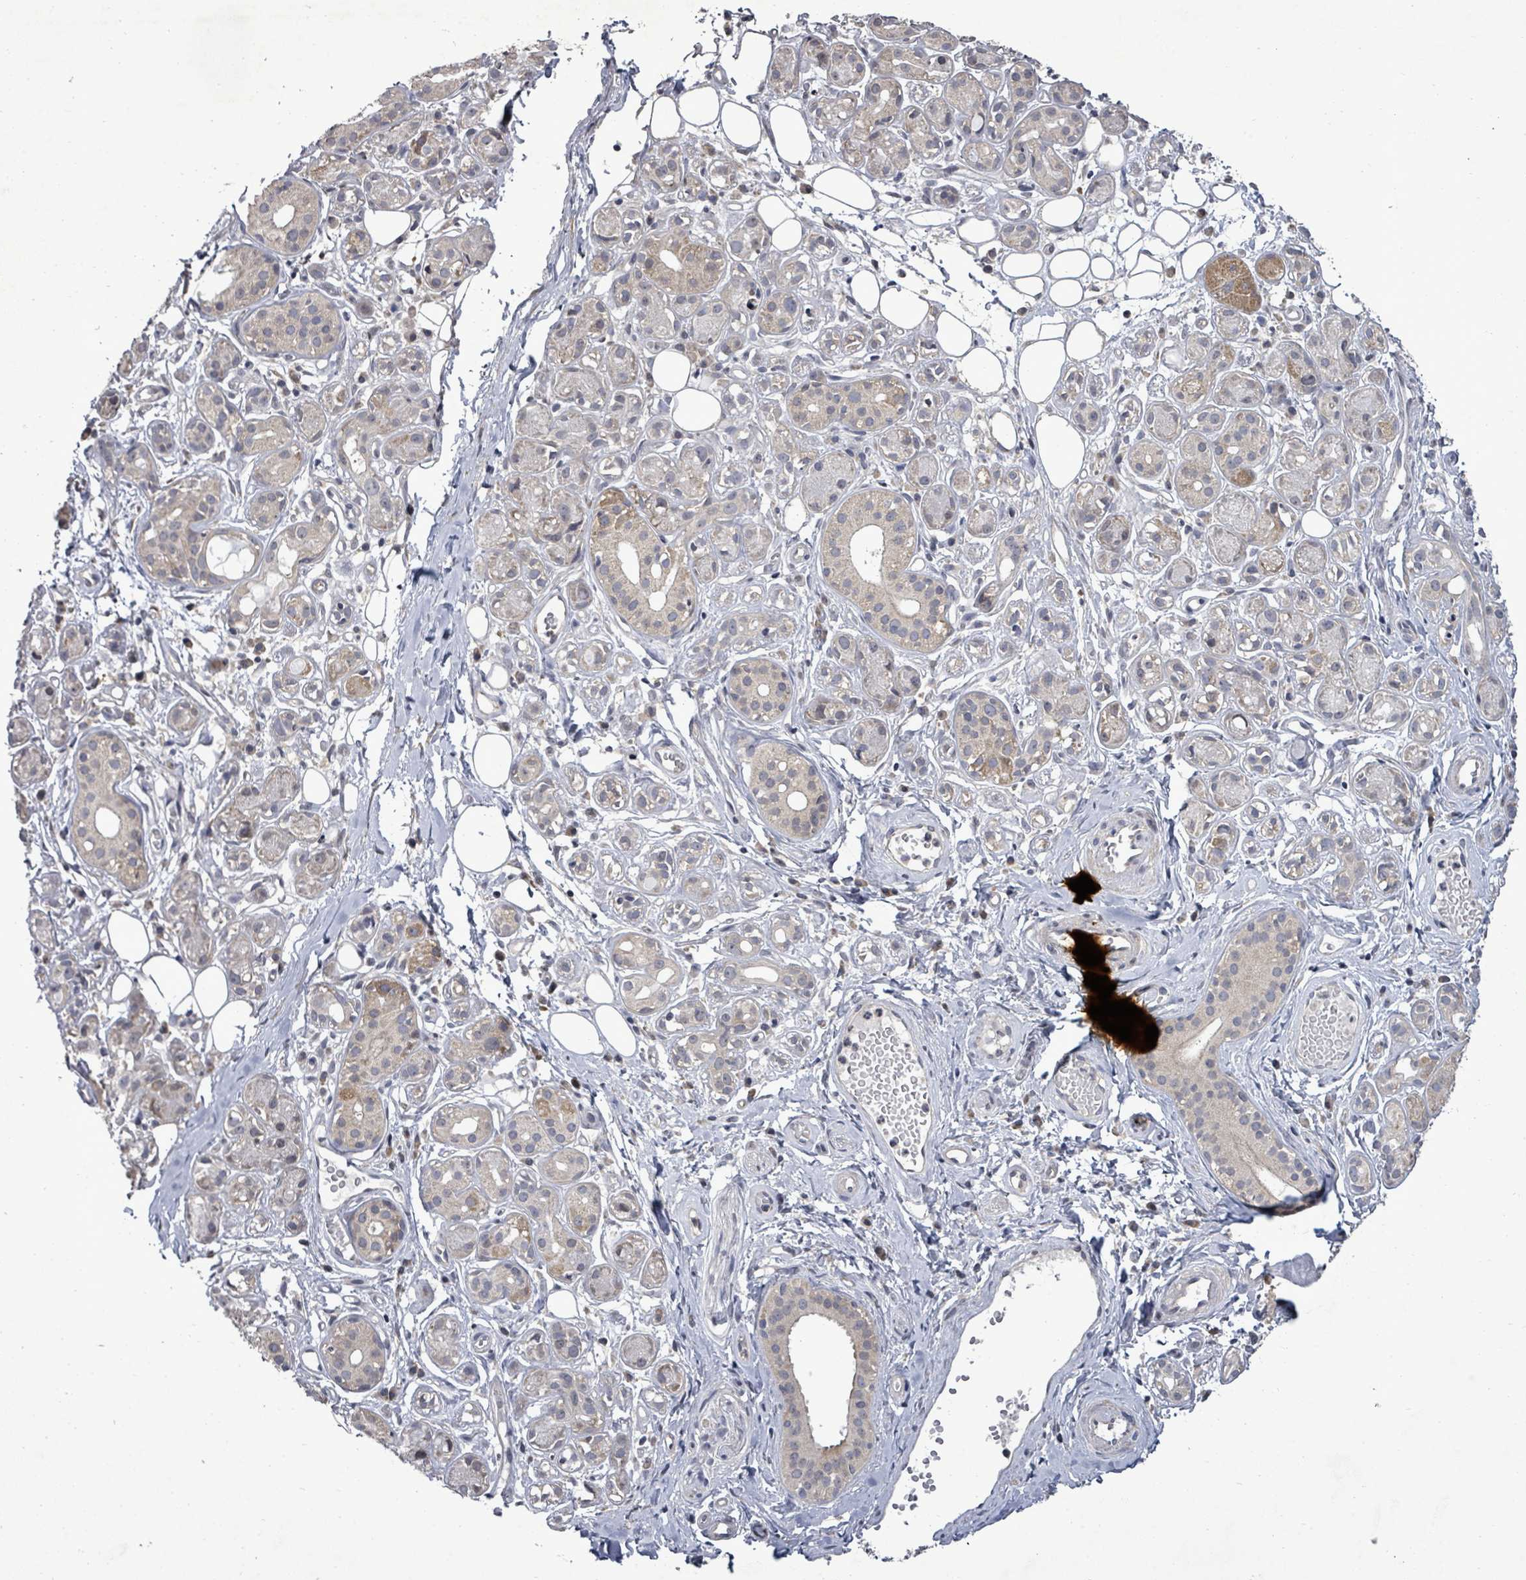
{"staining": {"intensity": "moderate", "quantity": "<25%", "location": "cytoplasmic/membranous"}, "tissue": "salivary gland", "cell_type": "Glandular cells", "image_type": "normal", "snomed": [{"axis": "morphology", "description": "Normal tissue, NOS"}, {"axis": "topography", "description": "Salivary gland"}], "caption": "A low amount of moderate cytoplasmic/membranous positivity is seen in about <25% of glandular cells in unremarkable salivary gland.", "gene": "POMGNT2", "patient": {"sex": "male", "age": 54}}